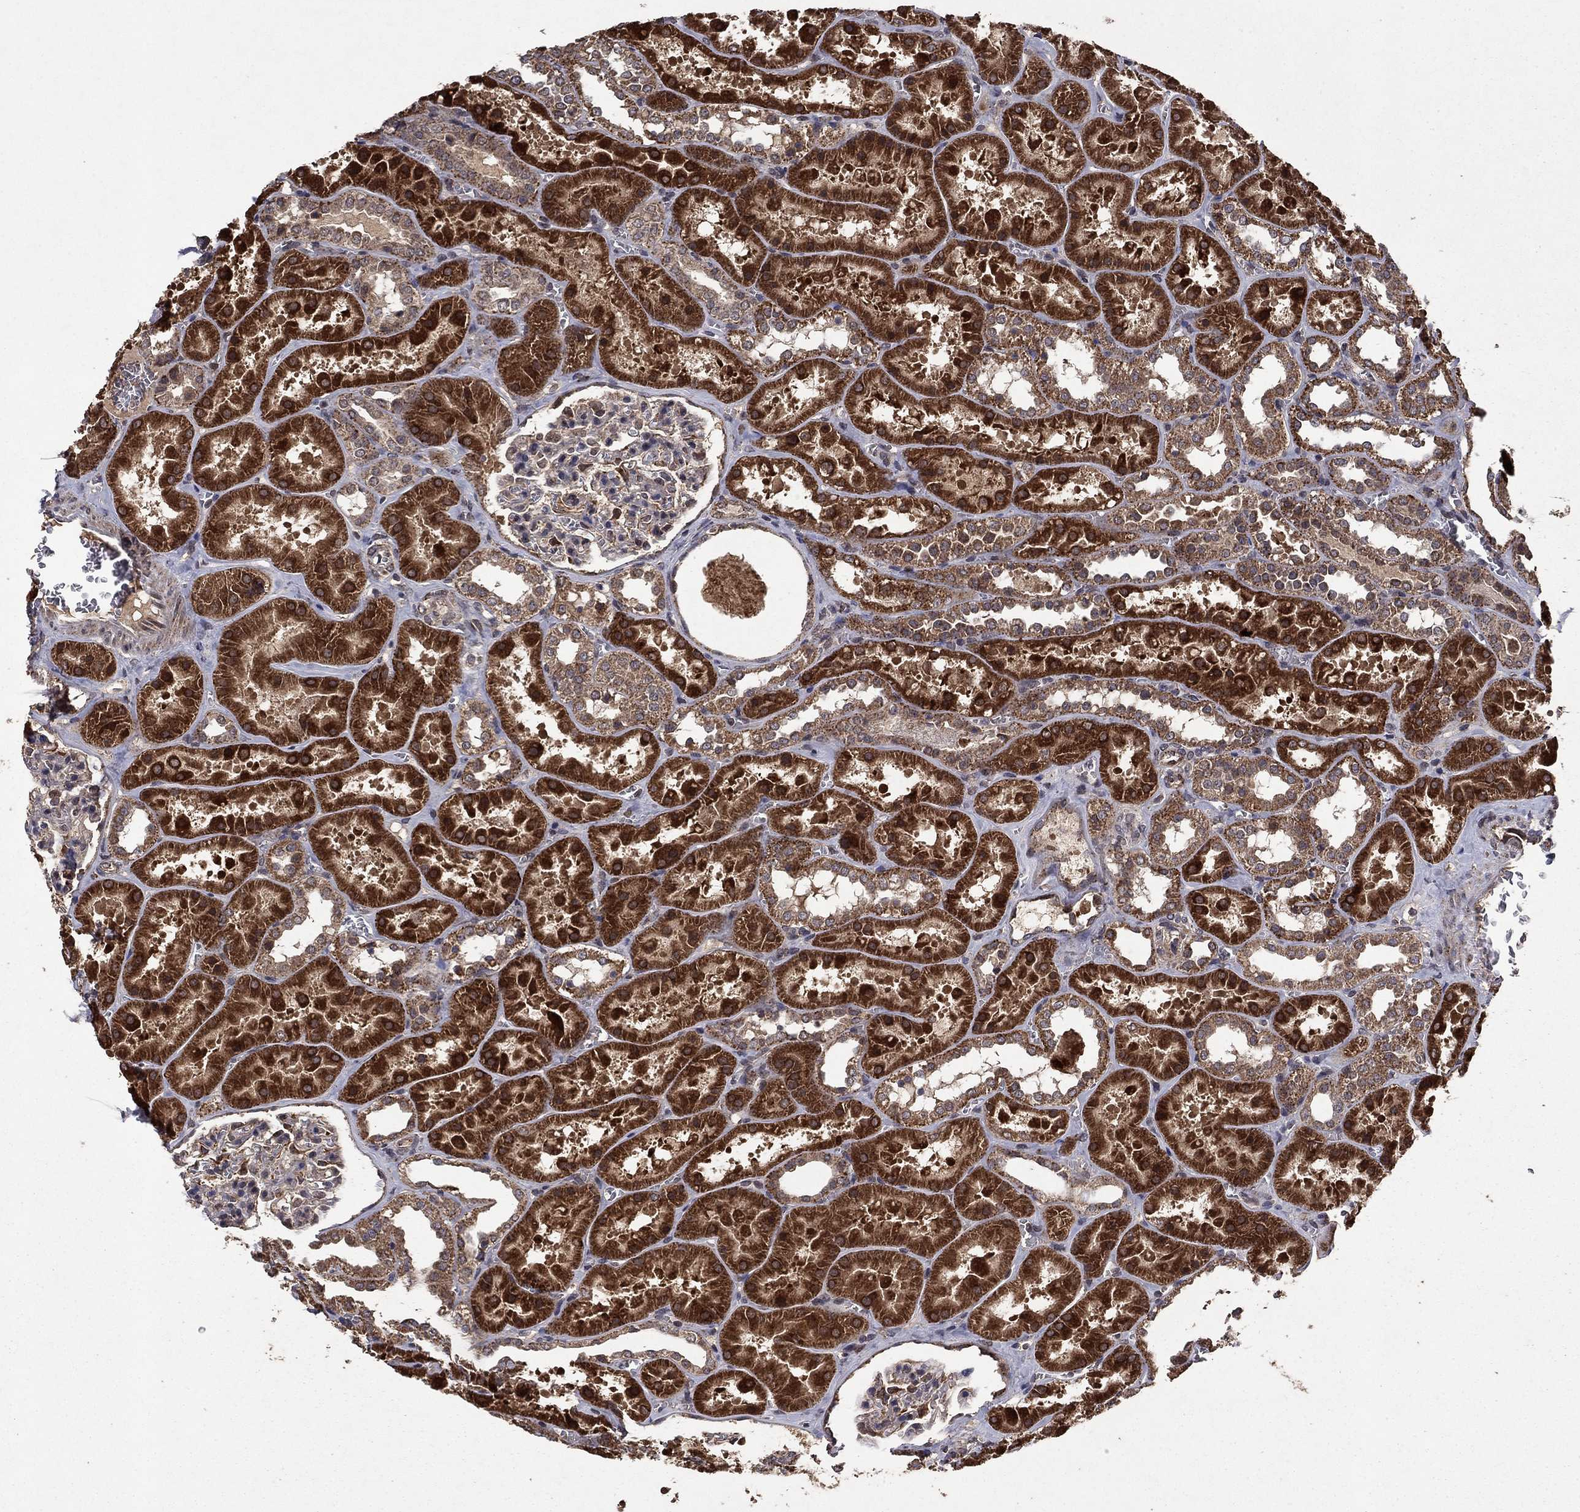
{"staining": {"intensity": "strong", "quantity": "<25%", "location": "cytoplasmic/membranous"}, "tissue": "kidney", "cell_type": "Cells in glomeruli", "image_type": "normal", "snomed": [{"axis": "morphology", "description": "Normal tissue, NOS"}, {"axis": "topography", "description": "Kidney"}], "caption": "Cells in glomeruli exhibit strong cytoplasmic/membranous expression in approximately <25% of cells in normal kidney. Ihc stains the protein of interest in brown and the nuclei are stained blue.", "gene": "DHRS1", "patient": {"sex": "female", "age": 41}}